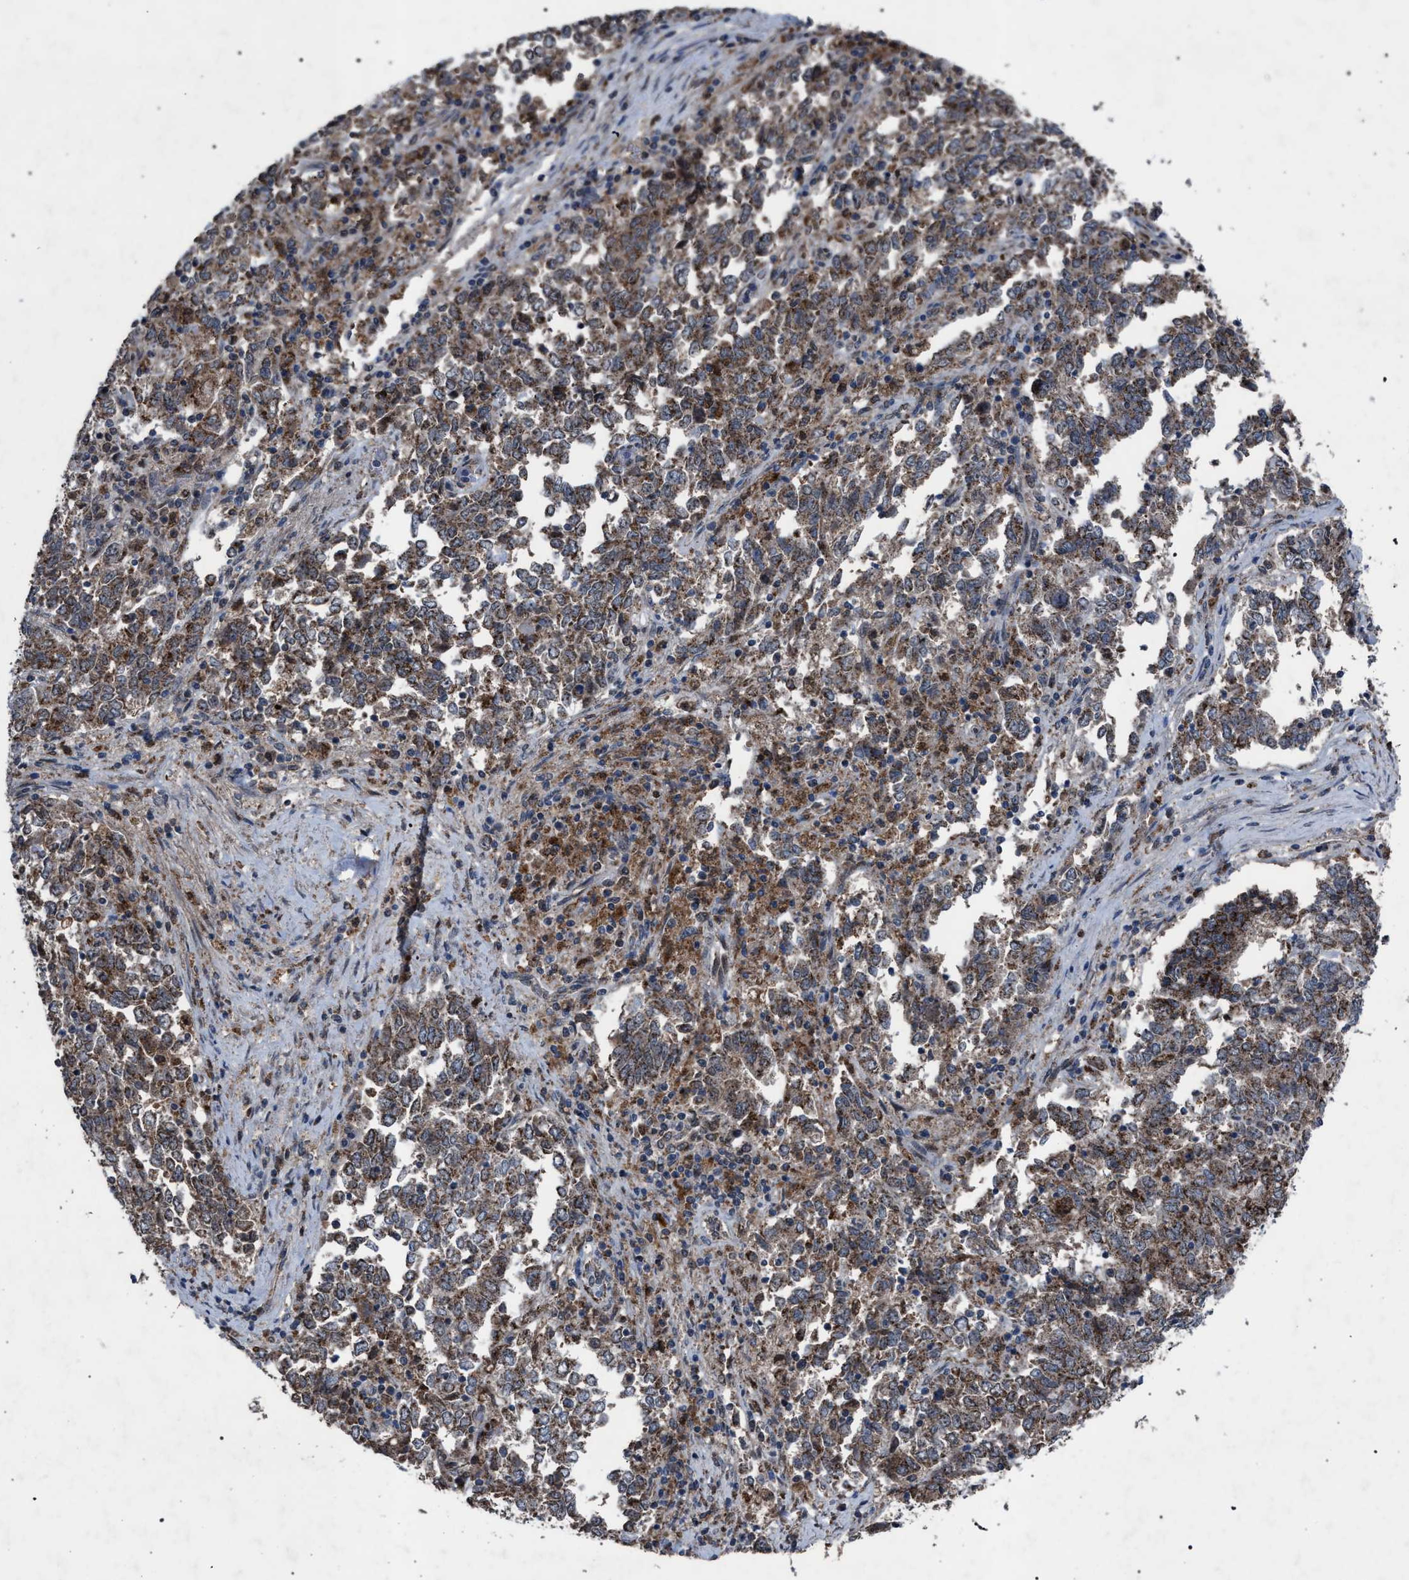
{"staining": {"intensity": "moderate", "quantity": ">75%", "location": "cytoplasmic/membranous"}, "tissue": "endometrial cancer", "cell_type": "Tumor cells", "image_type": "cancer", "snomed": [{"axis": "morphology", "description": "Adenocarcinoma, NOS"}, {"axis": "topography", "description": "Endometrium"}], "caption": "The photomicrograph shows staining of adenocarcinoma (endometrial), revealing moderate cytoplasmic/membranous protein positivity (brown color) within tumor cells.", "gene": "HSD17B4", "patient": {"sex": "female", "age": 80}}